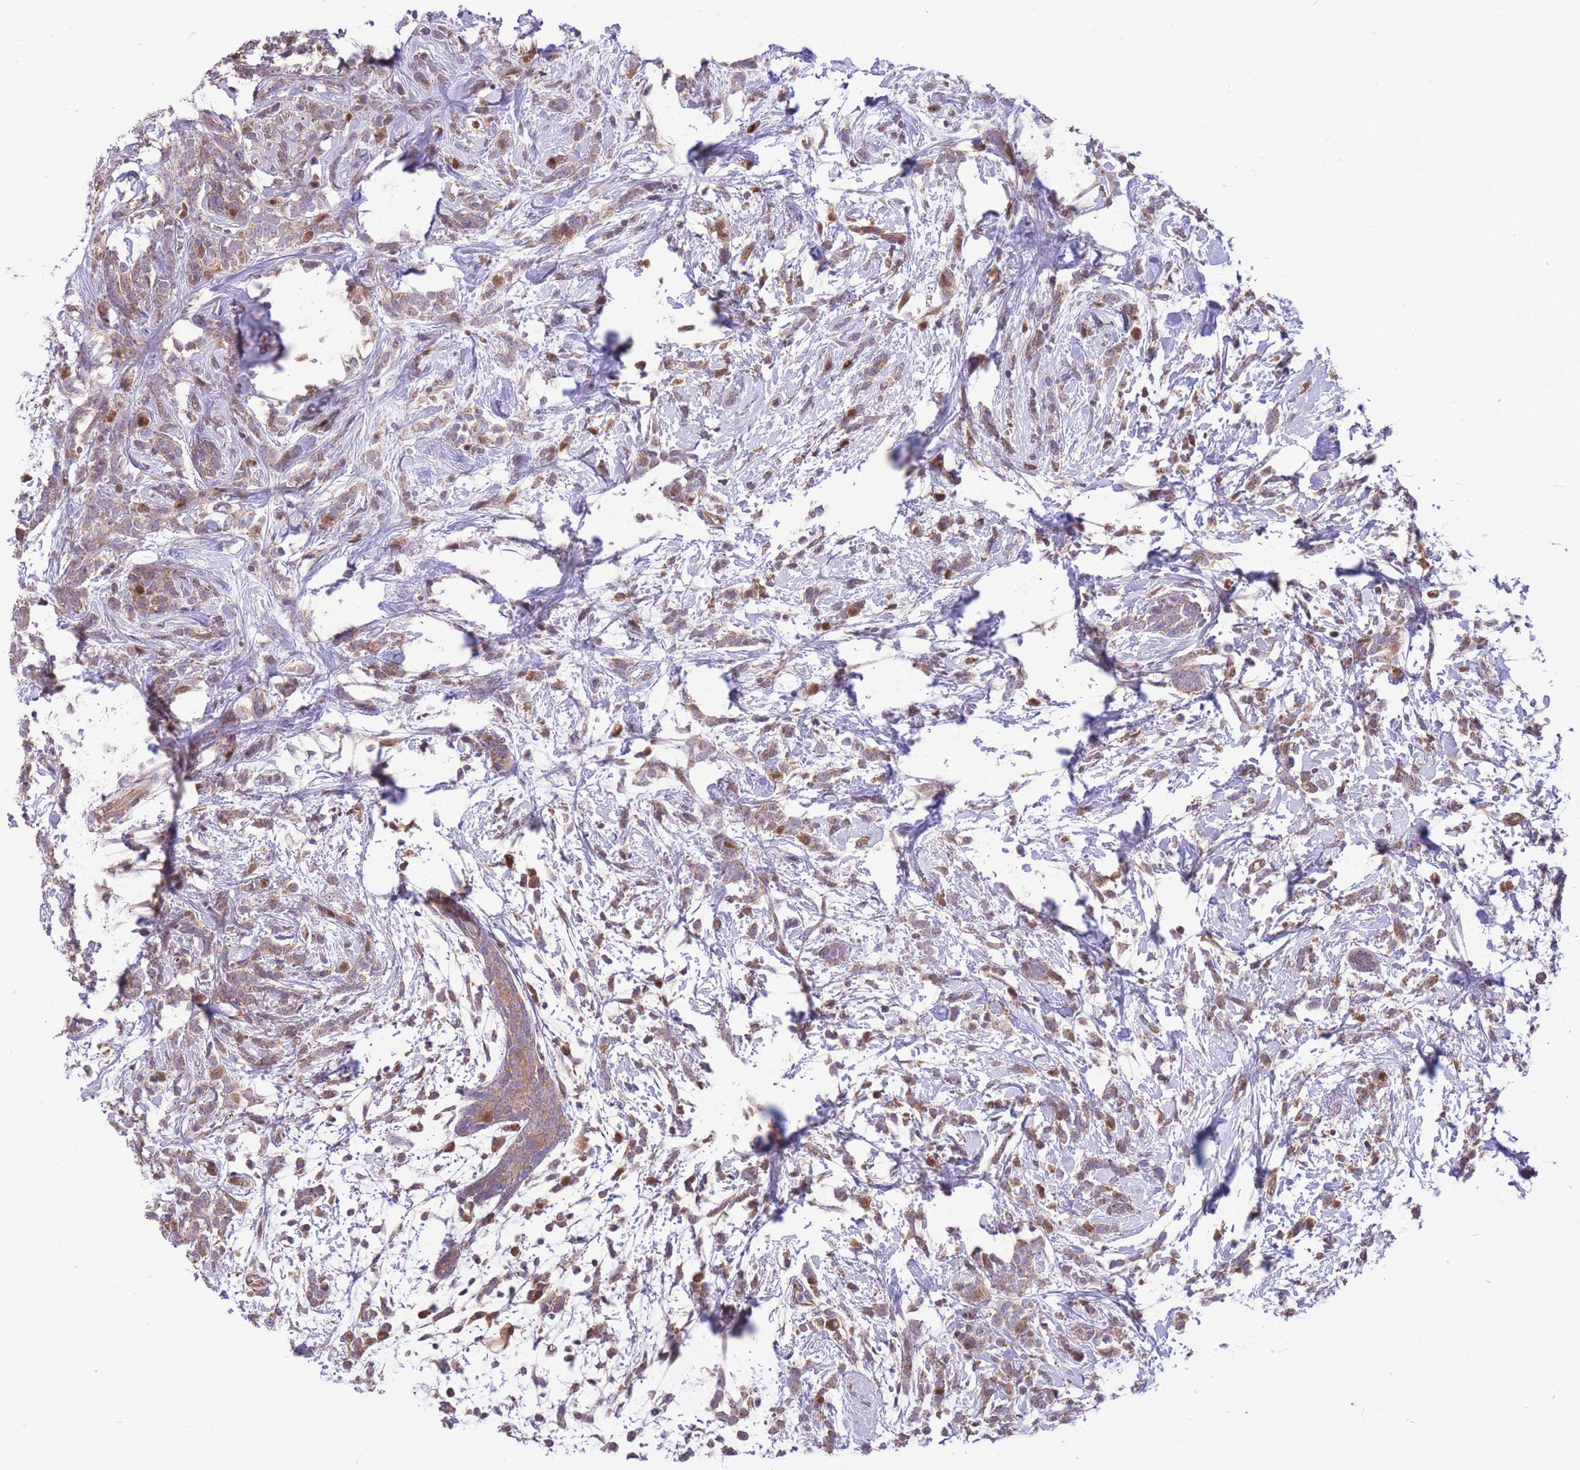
{"staining": {"intensity": "moderate", "quantity": ">75%", "location": "cytoplasmic/membranous"}, "tissue": "breast cancer", "cell_type": "Tumor cells", "image_type": "cancer", "snomed": [{"axis": "morphology", "description": "Lobular carcinoma"}, {"axis": "topography", "description": "Breast"}], "caption": "Breast cancer (lobular carcinoma) stained with IHC reveals moderate cytoplasmic/membranous positivity in about >75% of tumor cells.", "gene": "GMNN", "patient": {"sex": "female", "age": 58}}